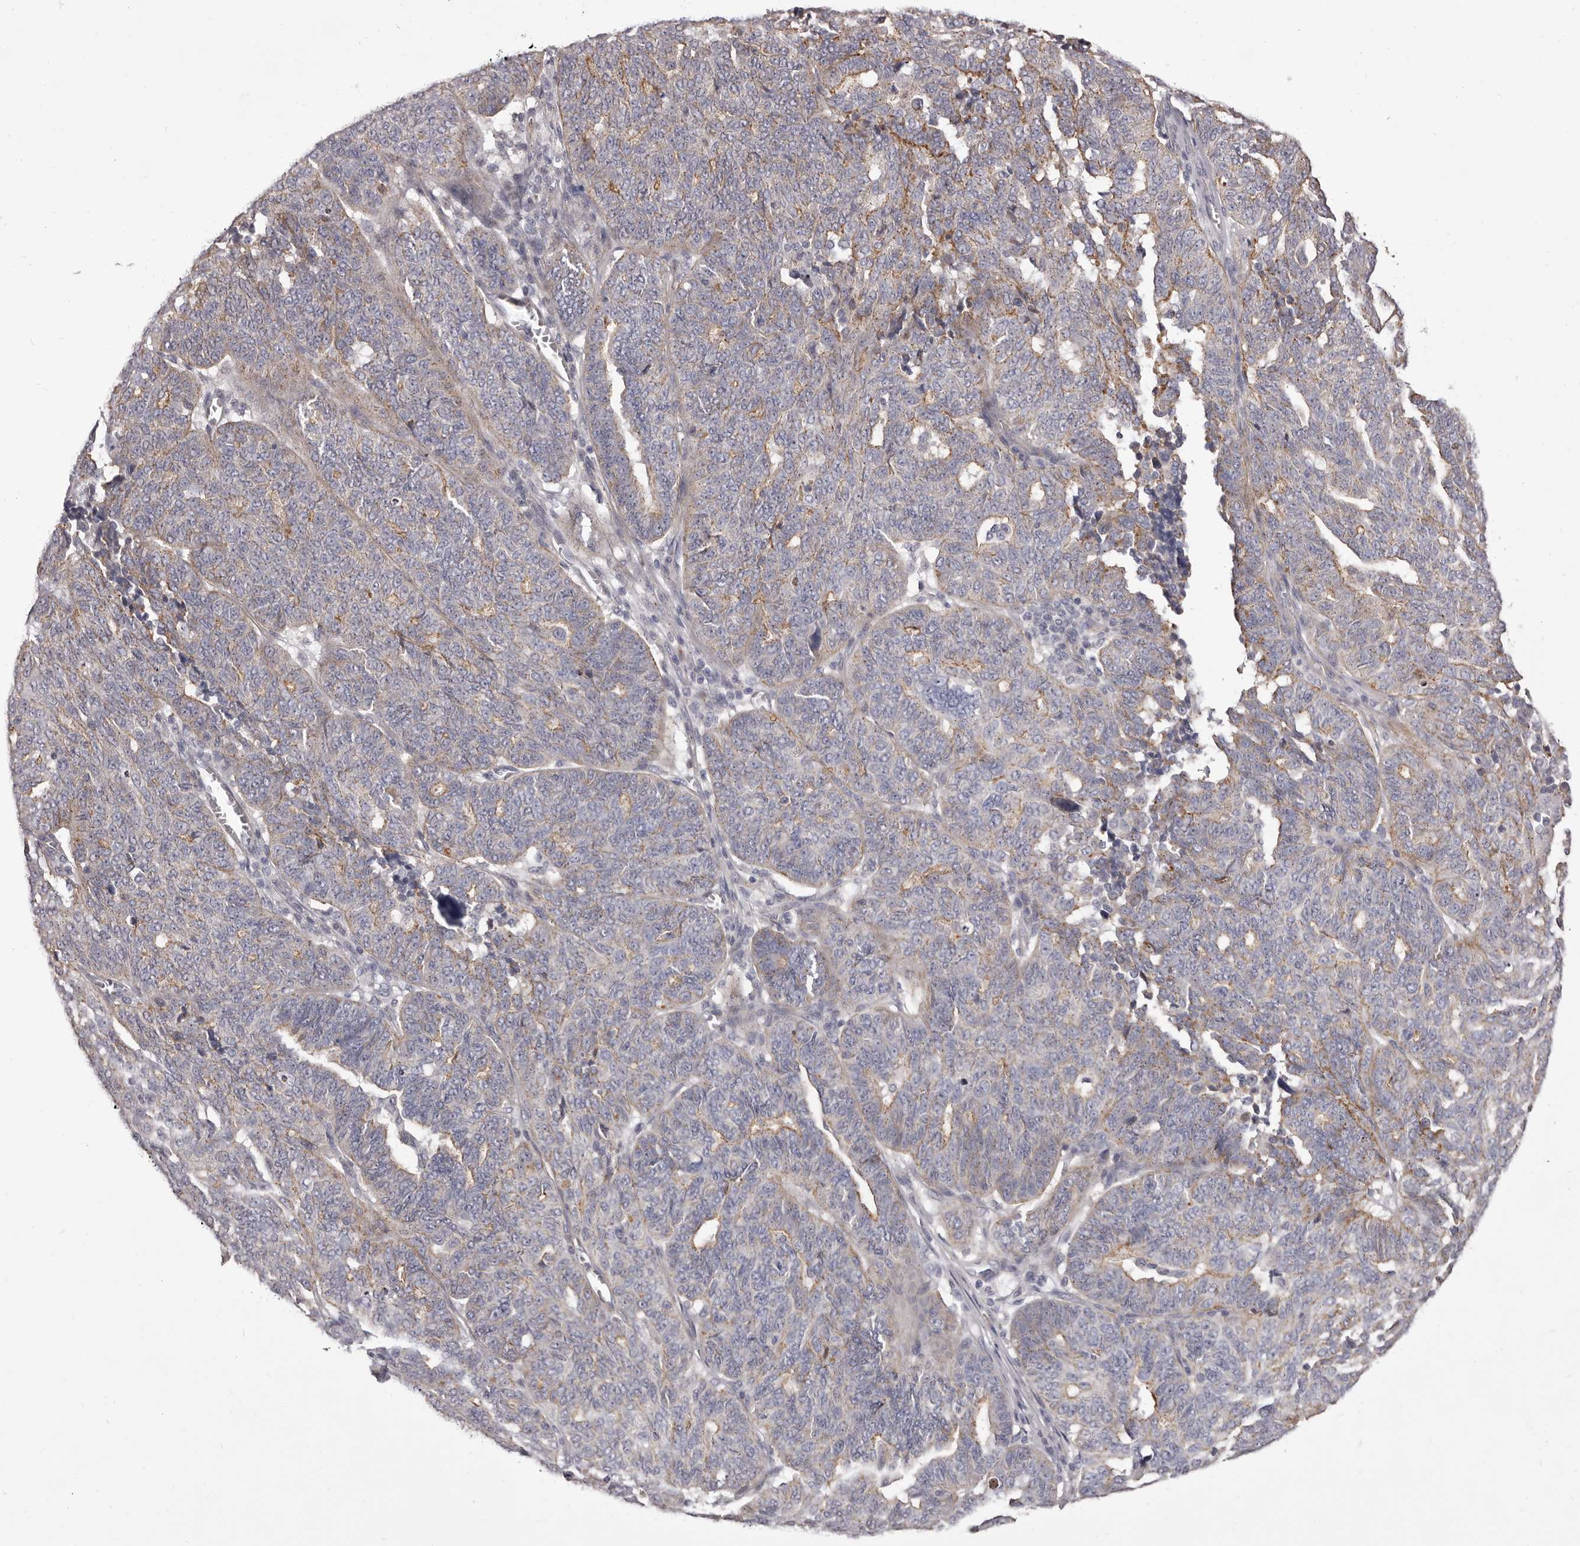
{"staining": {"intensity": "moderate", "quantity": "<25%", "location": "cytoplasmic/membranous"}, "tissue": "ovarian cancer", "cell_type": "Tumor cells", "image_type": "cancer", "snomed": [{"axis": "morphology", "description": "Cystadenocarcinoma, serous, NOS"}, {"axis": "topography", "description": "Ovary"}], "caption": "This is an image of immunohistochemistry (IHC) staining of ovarian cancer, which shows moderate staining in the cytoplasmic/membranous of tumor cells.", "gene": "PEG10", "patient": {"sex": "female", "age": 59}}